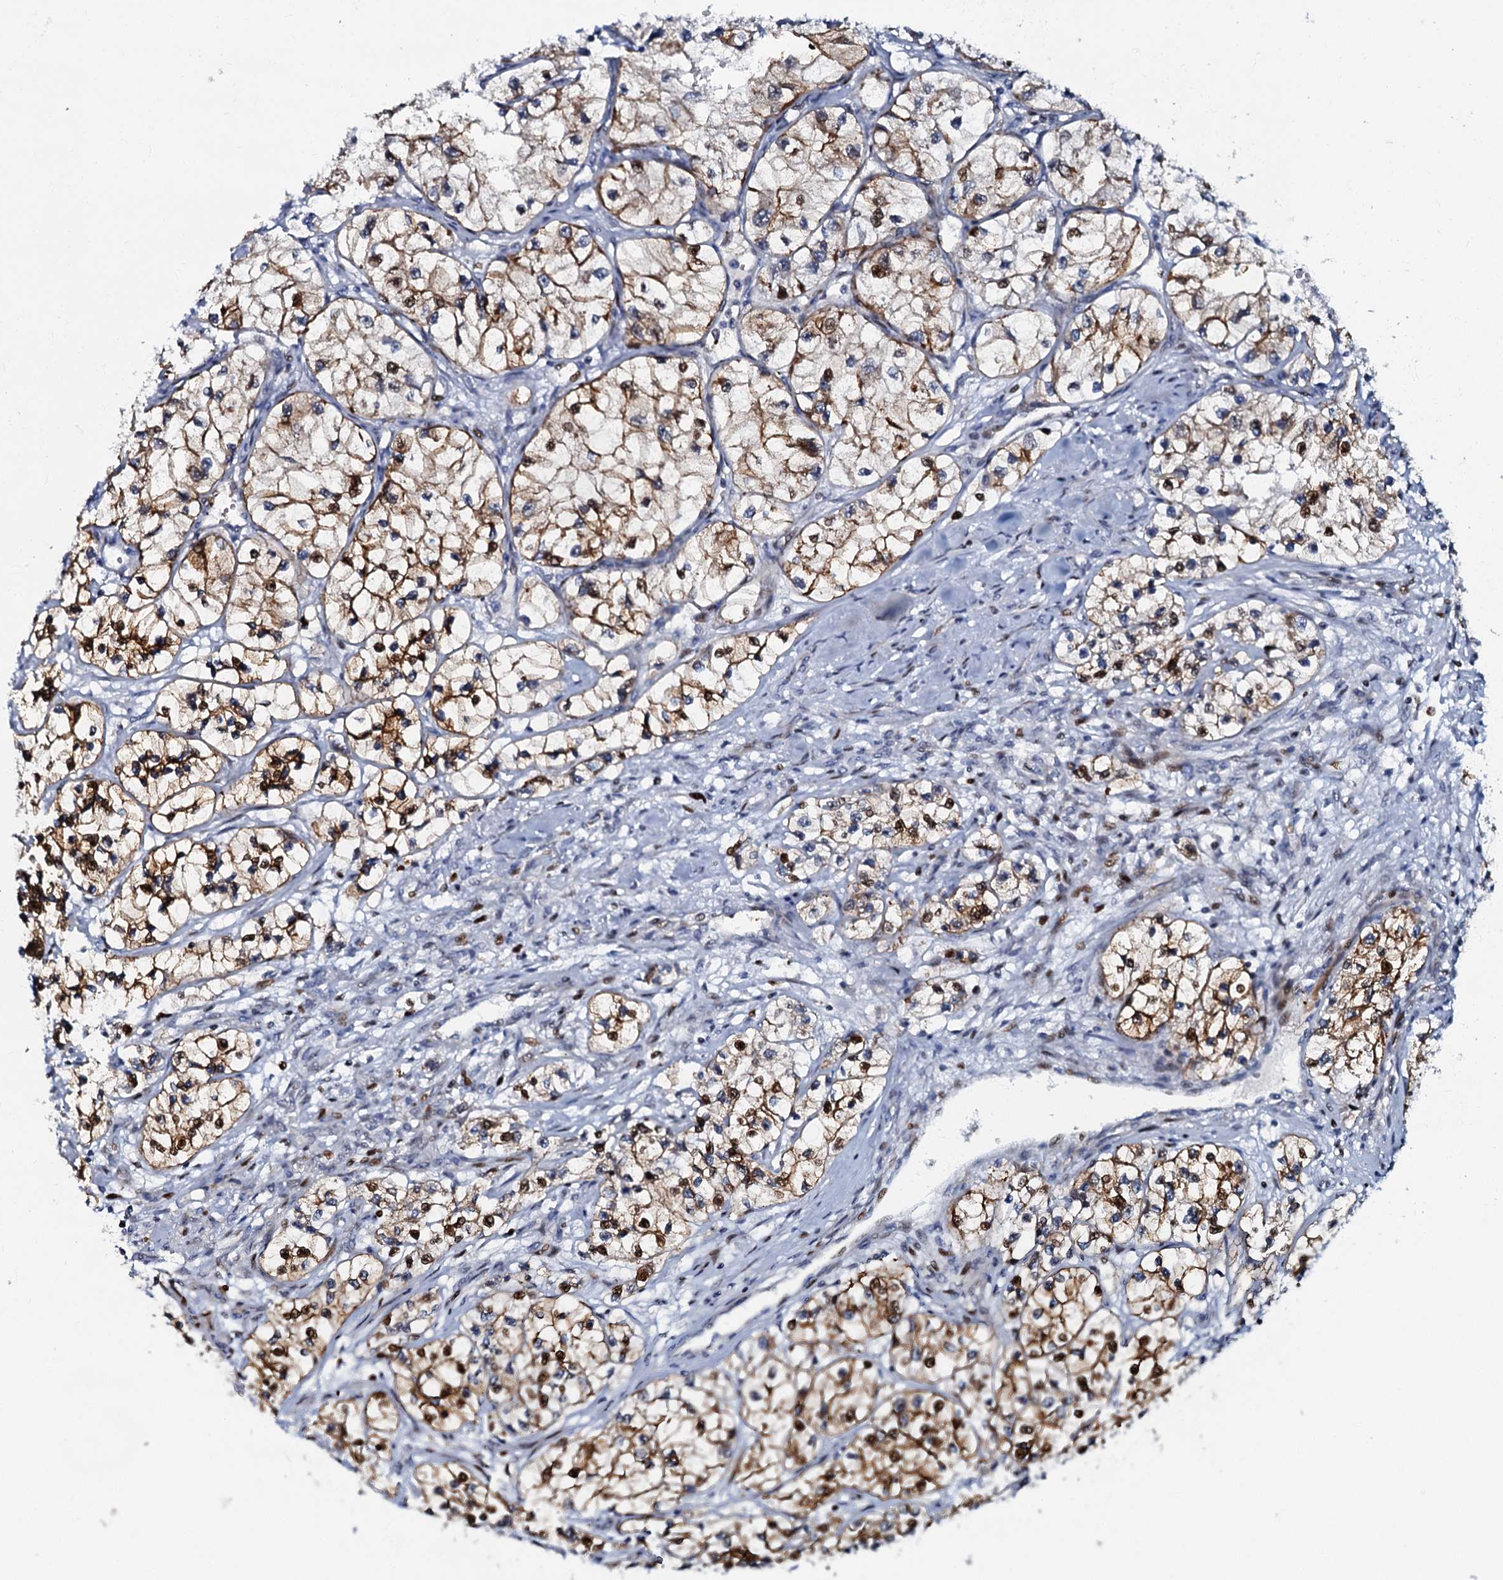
{"staining": {"intensity": "strong", "quantity": ">75%", "location": "cytoplasmic/membranous,nuclear"}, "tissue": "renal cancer", "cell_type": "Tumor cells", "image_type": "cancer", "snomed": [{"axis": "morphology", "description": "Adenocarcinoma, NOS"}, {"axis": "topography", "description": "Kidney"}], "caption": "This image displays adenocarcinoma (renal) stained with immunohistochemistry (IHC) to label a protein in brown. The cytoplasmic/membranous and nuclear of tumor cells show strong positivity for the protein. Nuclei are counter-stained blue.", "gene": "MFSD5", "patient": {"sex": "female", "age": 57}}